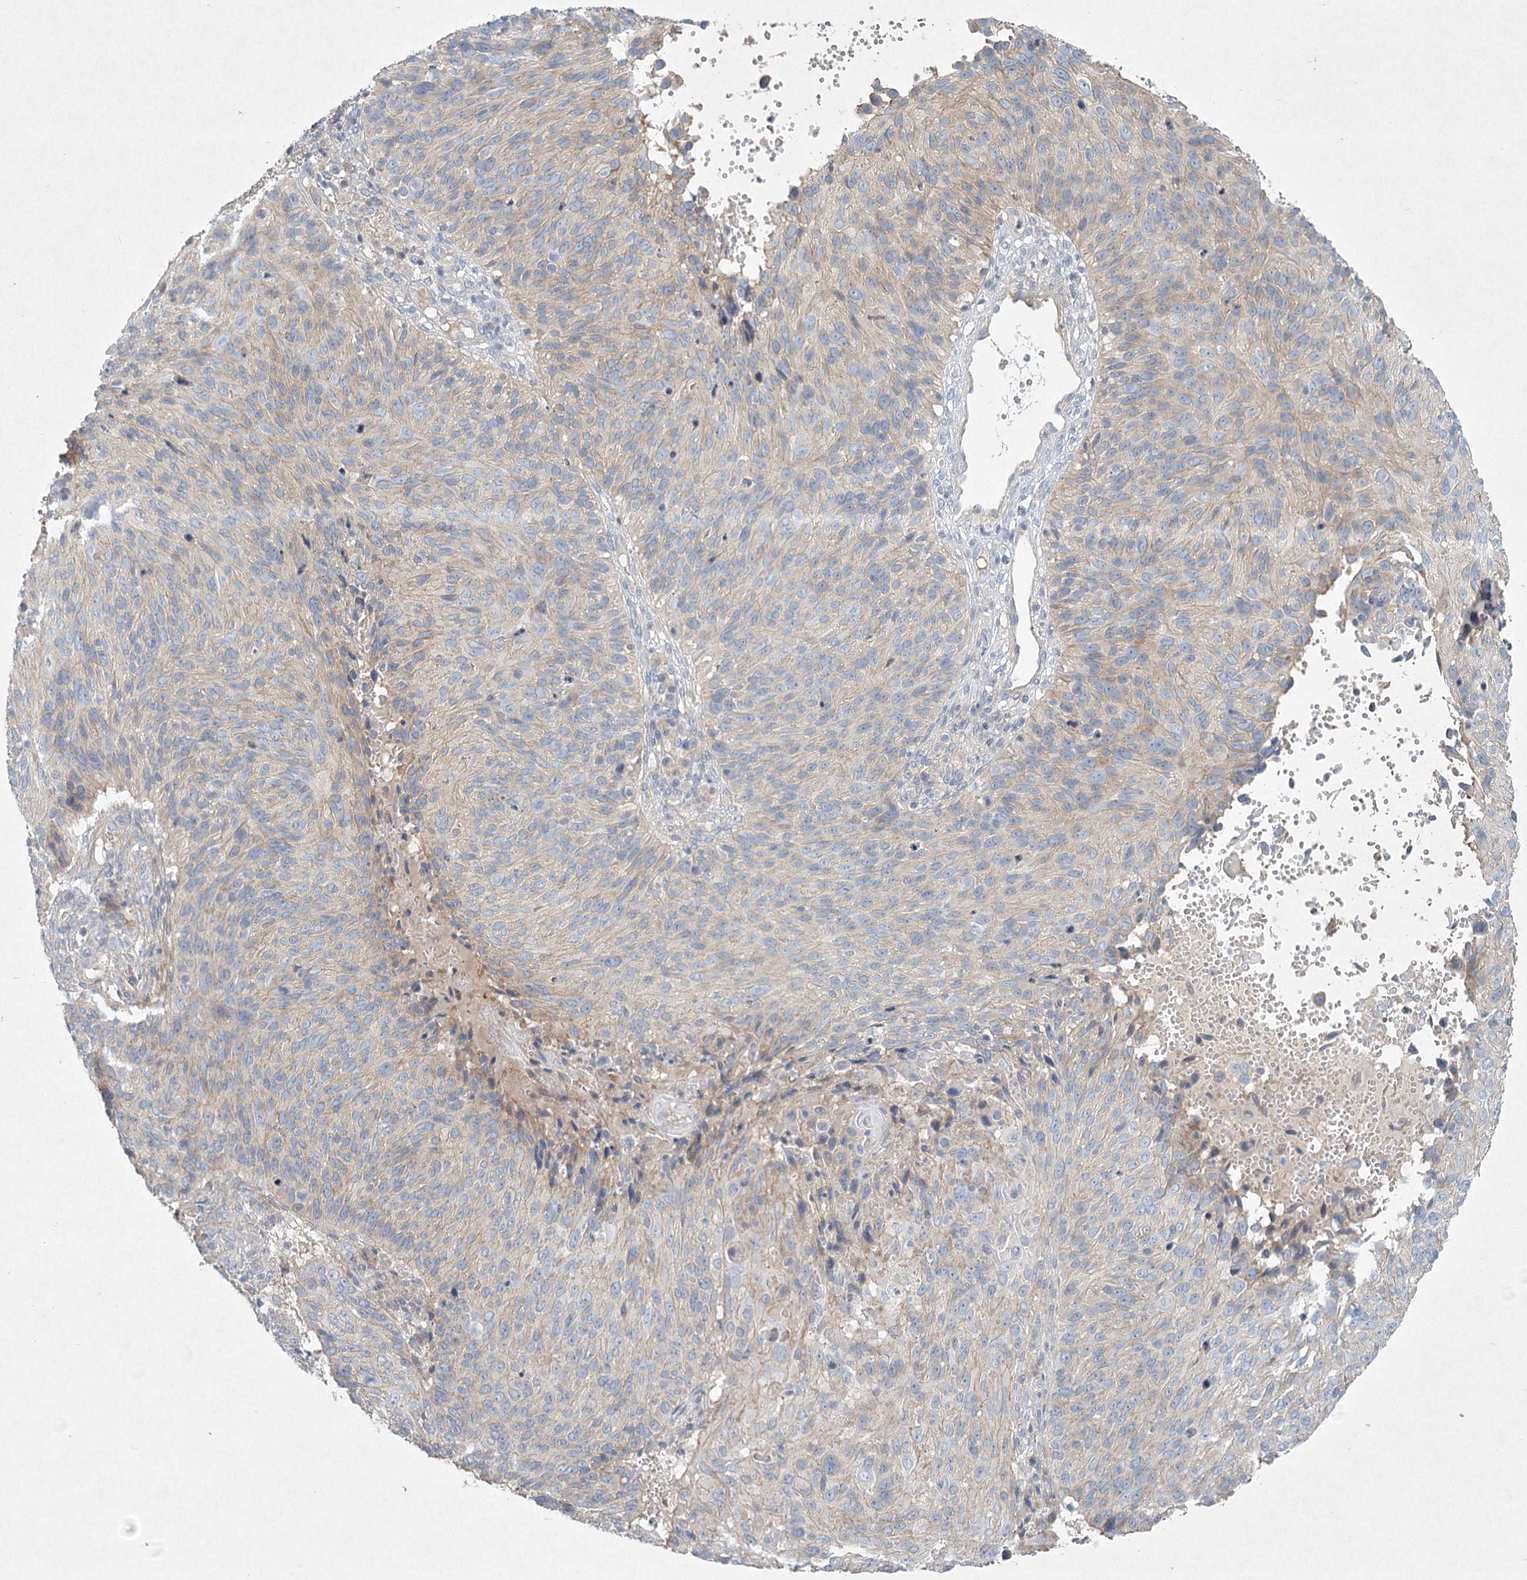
{"staining": {"intensity": "weak", "quantity": "25%-75%", "location": "cytoplasmic/membranous"}, "tissue": "cervical cancer", "cell_type": "Tumor cells", "image_type": "cancer", "snomed": [{"axis": "morphology", "description": "Squamous cell carcinoma, NOS"}, {"axis": "topography", "description": "Cervix"}], "caption": "Protein staining of squamous cell carcinoma (cervical) tissue displays weak cytoplasmic/membranous staining in approximately 25%-75% of tumor cells.", "gene": "DNMBP", "patient": {"sex": "female", "age": 74}}